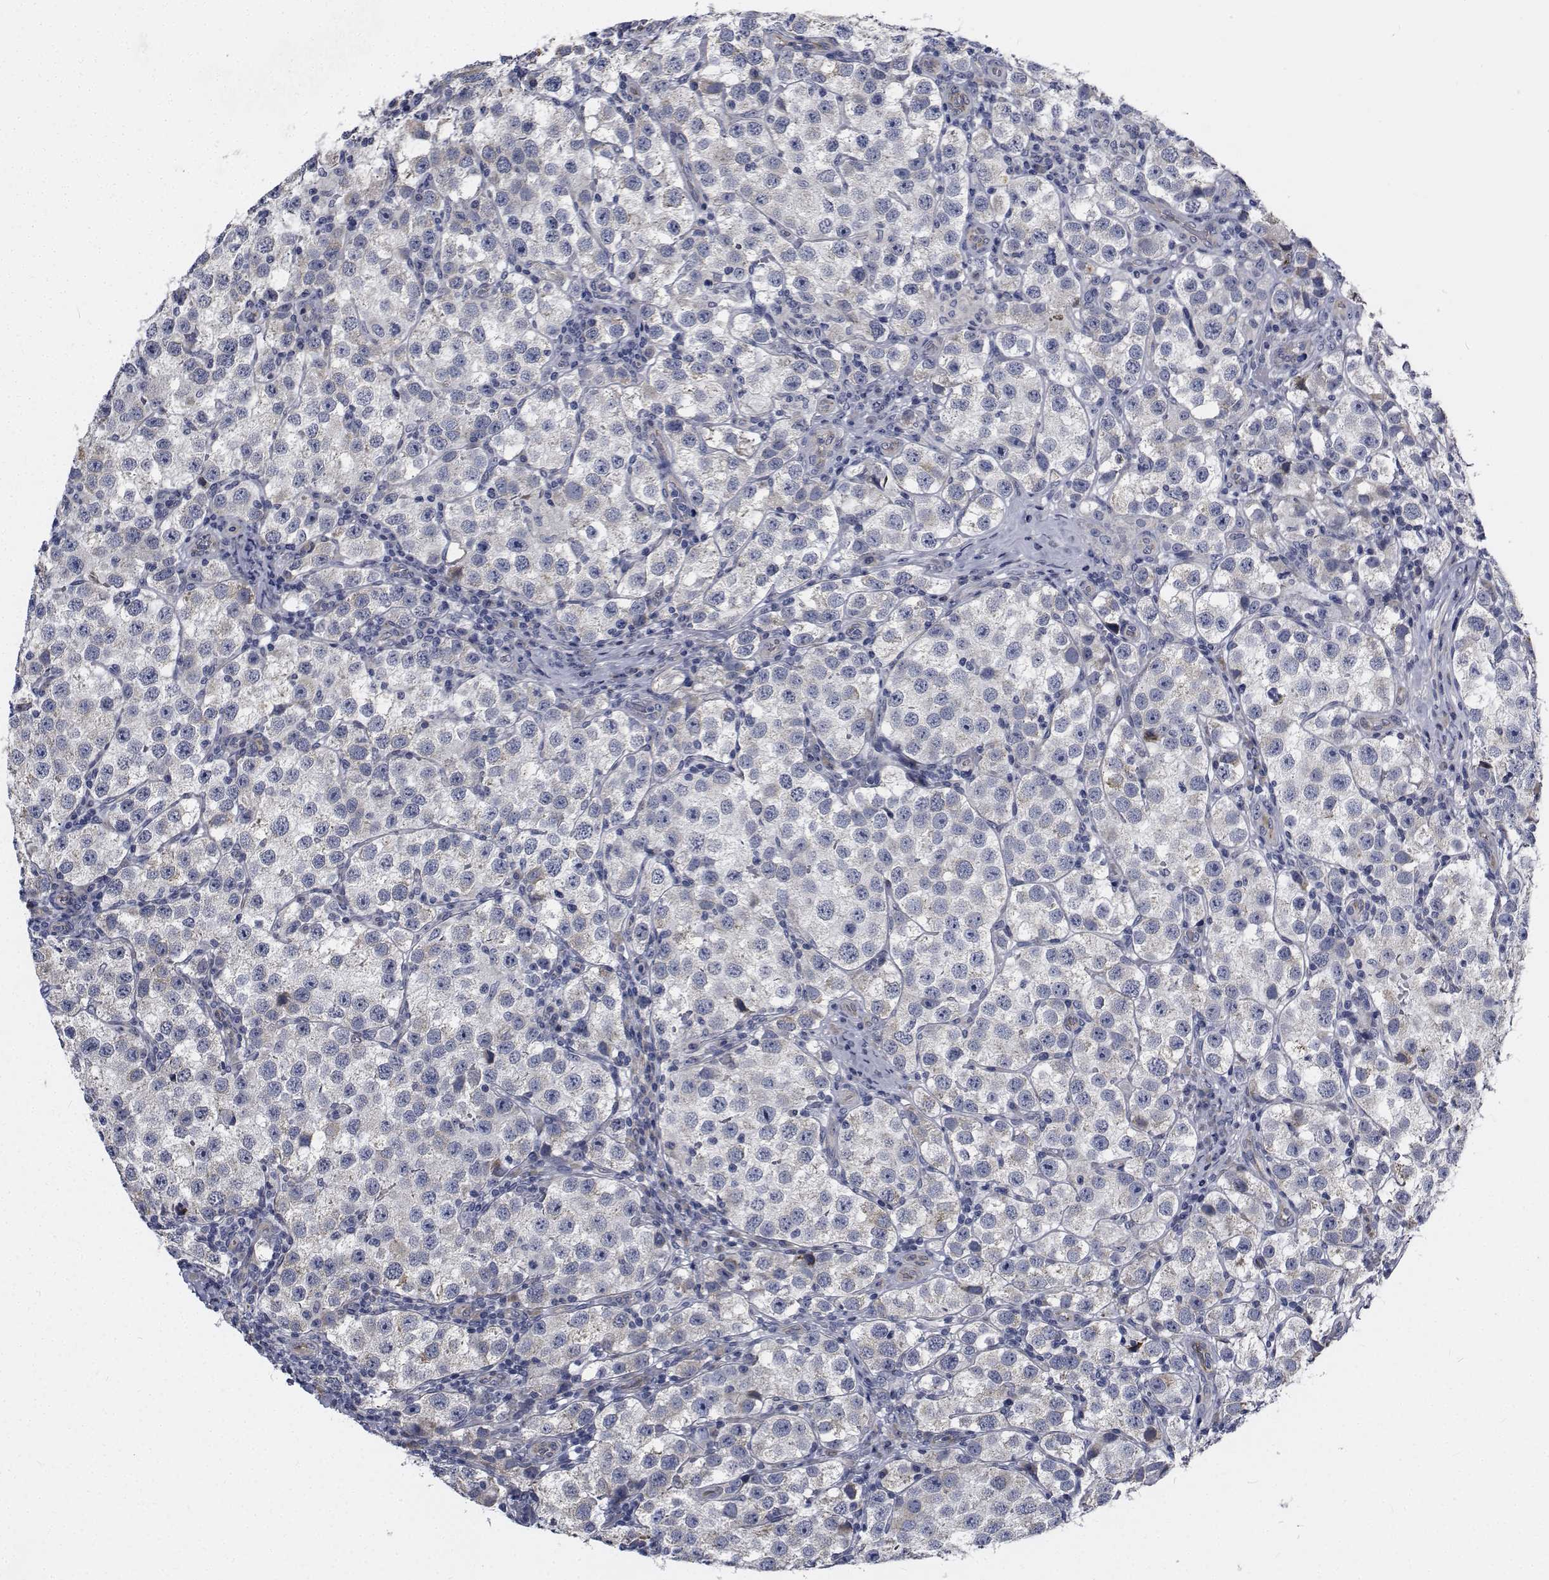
{"staining": {"intensity": "negative", "quantity": "none", "location": "none"}, "tissue": "testis cancer", "cell_type": "Tumor cells", "image_type": "cancer", "snomed": [{"axis": "morphology", "description": "Seminoma, NOS"}, {"axis": "topography", "description": "Testis"}], "caption": "The IHC micrograph has no significant staining in tumor cells of testis seminoma tissue.", "gene": "TTBK1", "patient": {"sex": "male", "age": 37}}